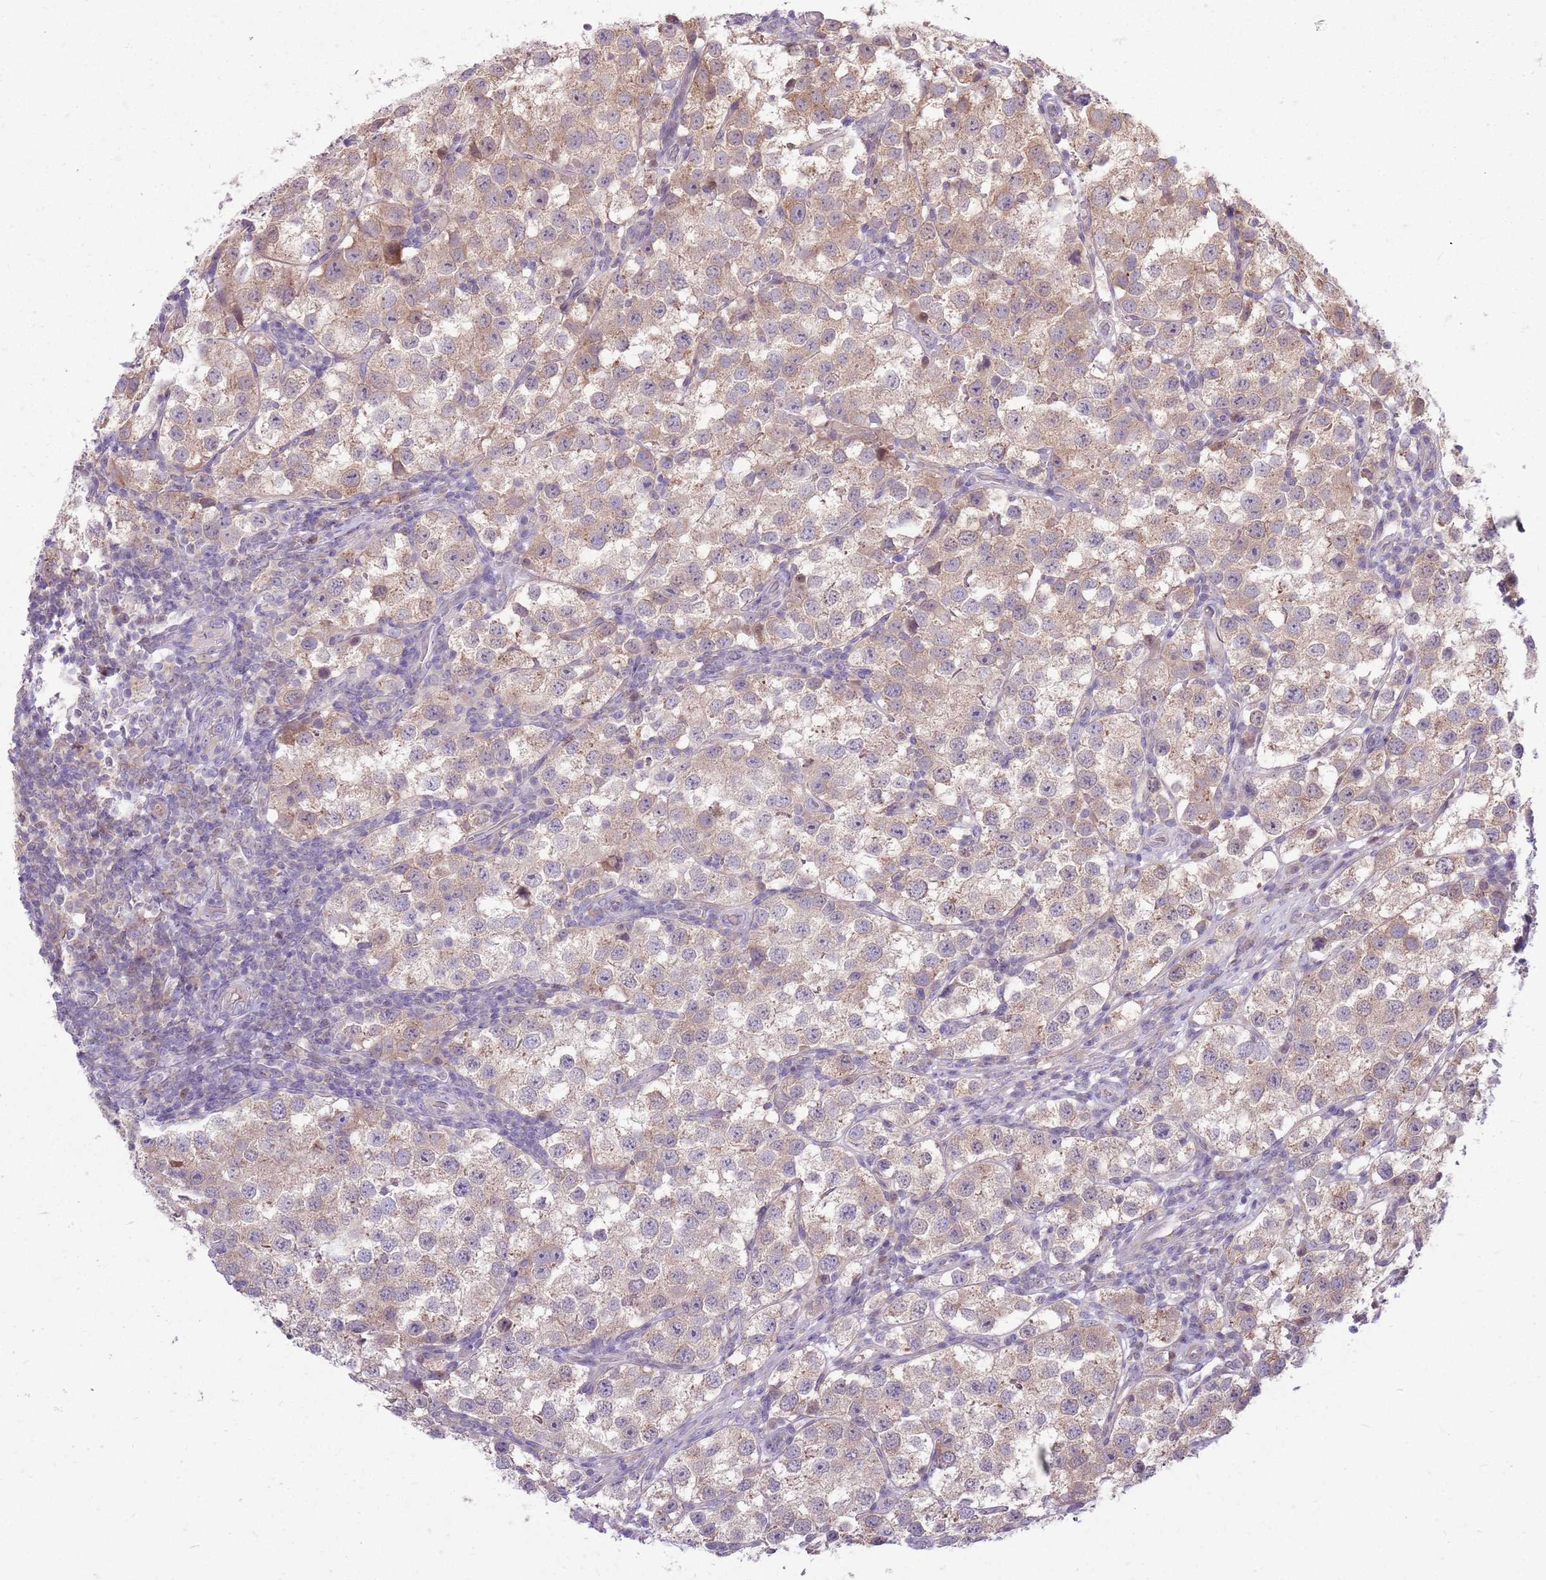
{"staining": {"intensity": "weak", "quantity": "25%-75%", "location": "cytoplasmic/membranous"}, "tissue": "testis cancer", "cell_type": "Tumor cells", "image_type": "cancer", "snomed": [{"axis": "morphology", "description": "Seminoma, NOS"}, {"axis": "topography", "description": "Testis"}], "caption": "A brown stain highlights weak cytoplasmic/membranous expression of a protein in human testis cancer tumor cells.", "gene": "PPP1R27", "patient": {"sex": "male", "age": 37}}